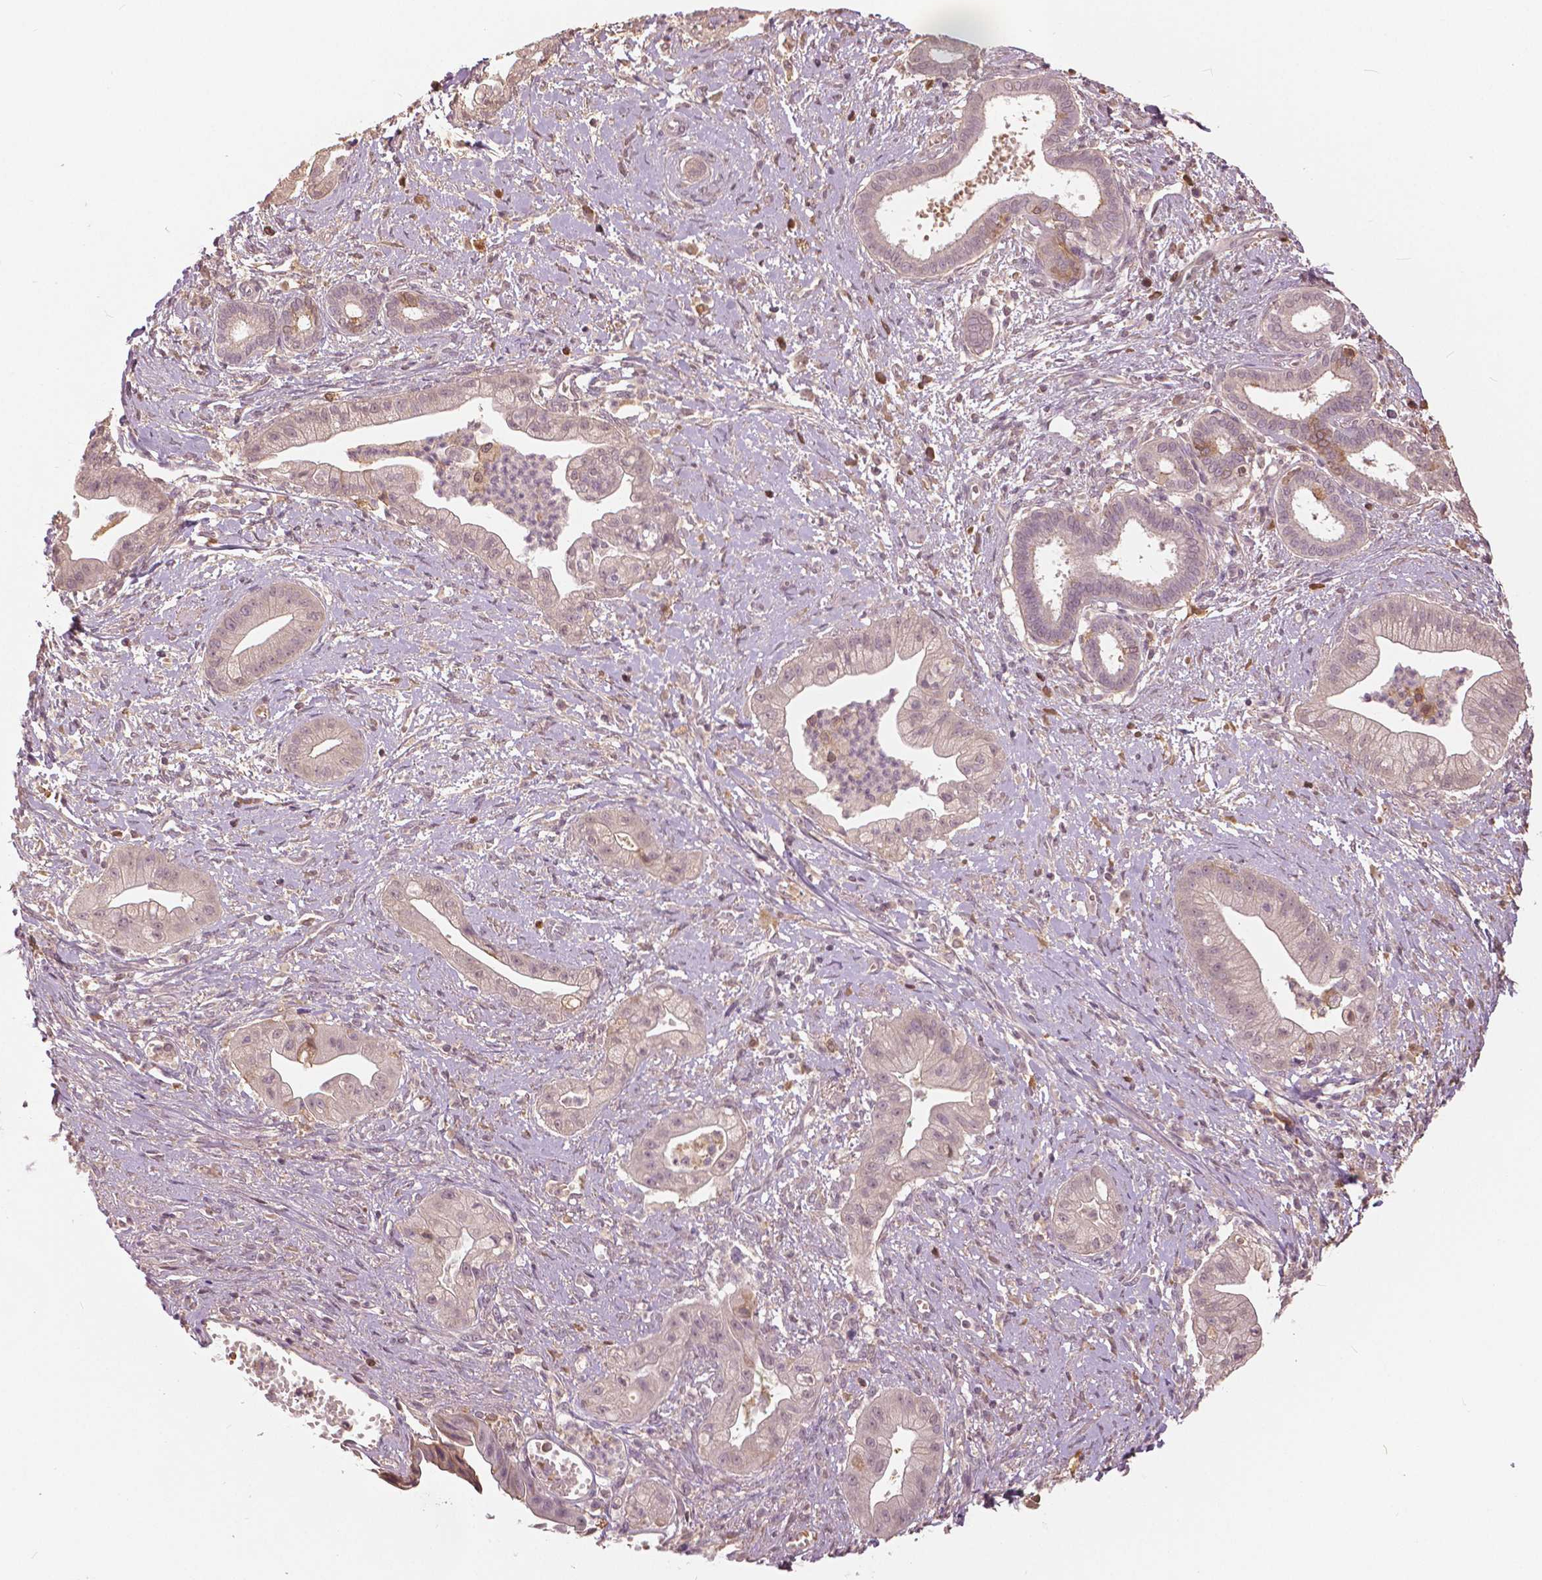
{"staining": {"intensity": "weak", "quantity": "25%-75%", "location": "nuclear"}, "tissue": "pancreatic cancer", "cell_type": "Tumor cells", "image_type": "cancer", "snomed": [{"axis": "morphology", "description": "Normal tissue, NOS"}, {"axis": "morphology", "description": "Adenocarcinoma, NOS"}, {"axis": "topography", "description": "Lymph node"}, {"axis": "topography", "description": "Pancreas"}], "caption": "Weak nuclear staining for a protein is identified in approximately 25%-75% of tumor cells of pancreatic cancer (adenocarcinoma) using IHC.", "gene": "ANGPTL4", "patient": {"sex": "female", "age": 58}}